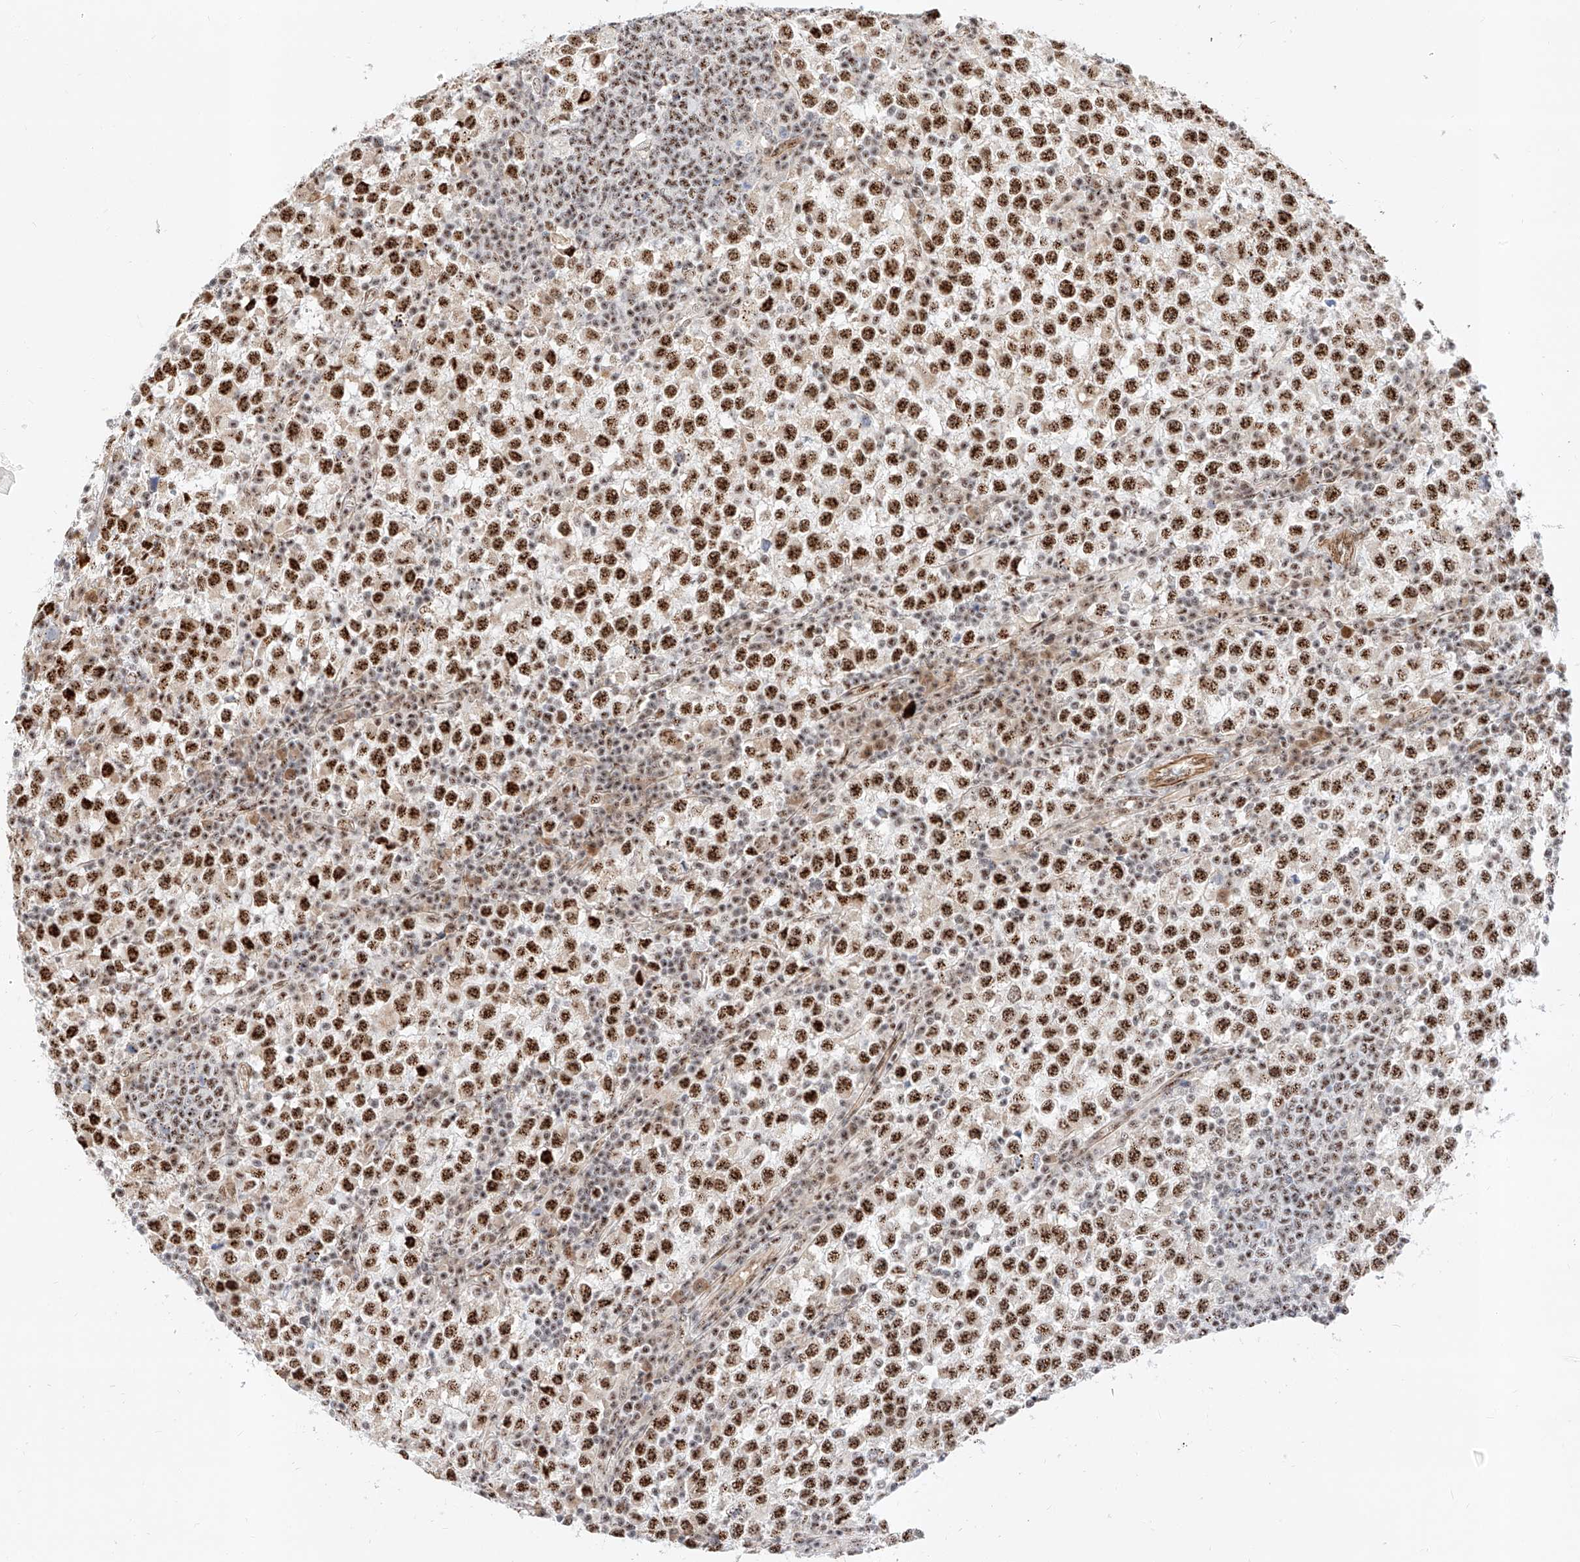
{"staining": {"intensity": "strong", "quantity": ">75%", "location": "nuclear"}, "tissue": "testis cancer", "cell_type": "Tumor cells", "image_type": "cancer", "snomed": [{"axis": "morphology", "description": "Seminoma, NOS"}, {"axis": "topography", "description": "Testis"}], "caption": "Testis cancer (seminoma) stained for a protein shows strong nuclear positivity in tumor cells.", "gene": "ATXN7L2", "patient": {"sex": "male", "age": 65}}